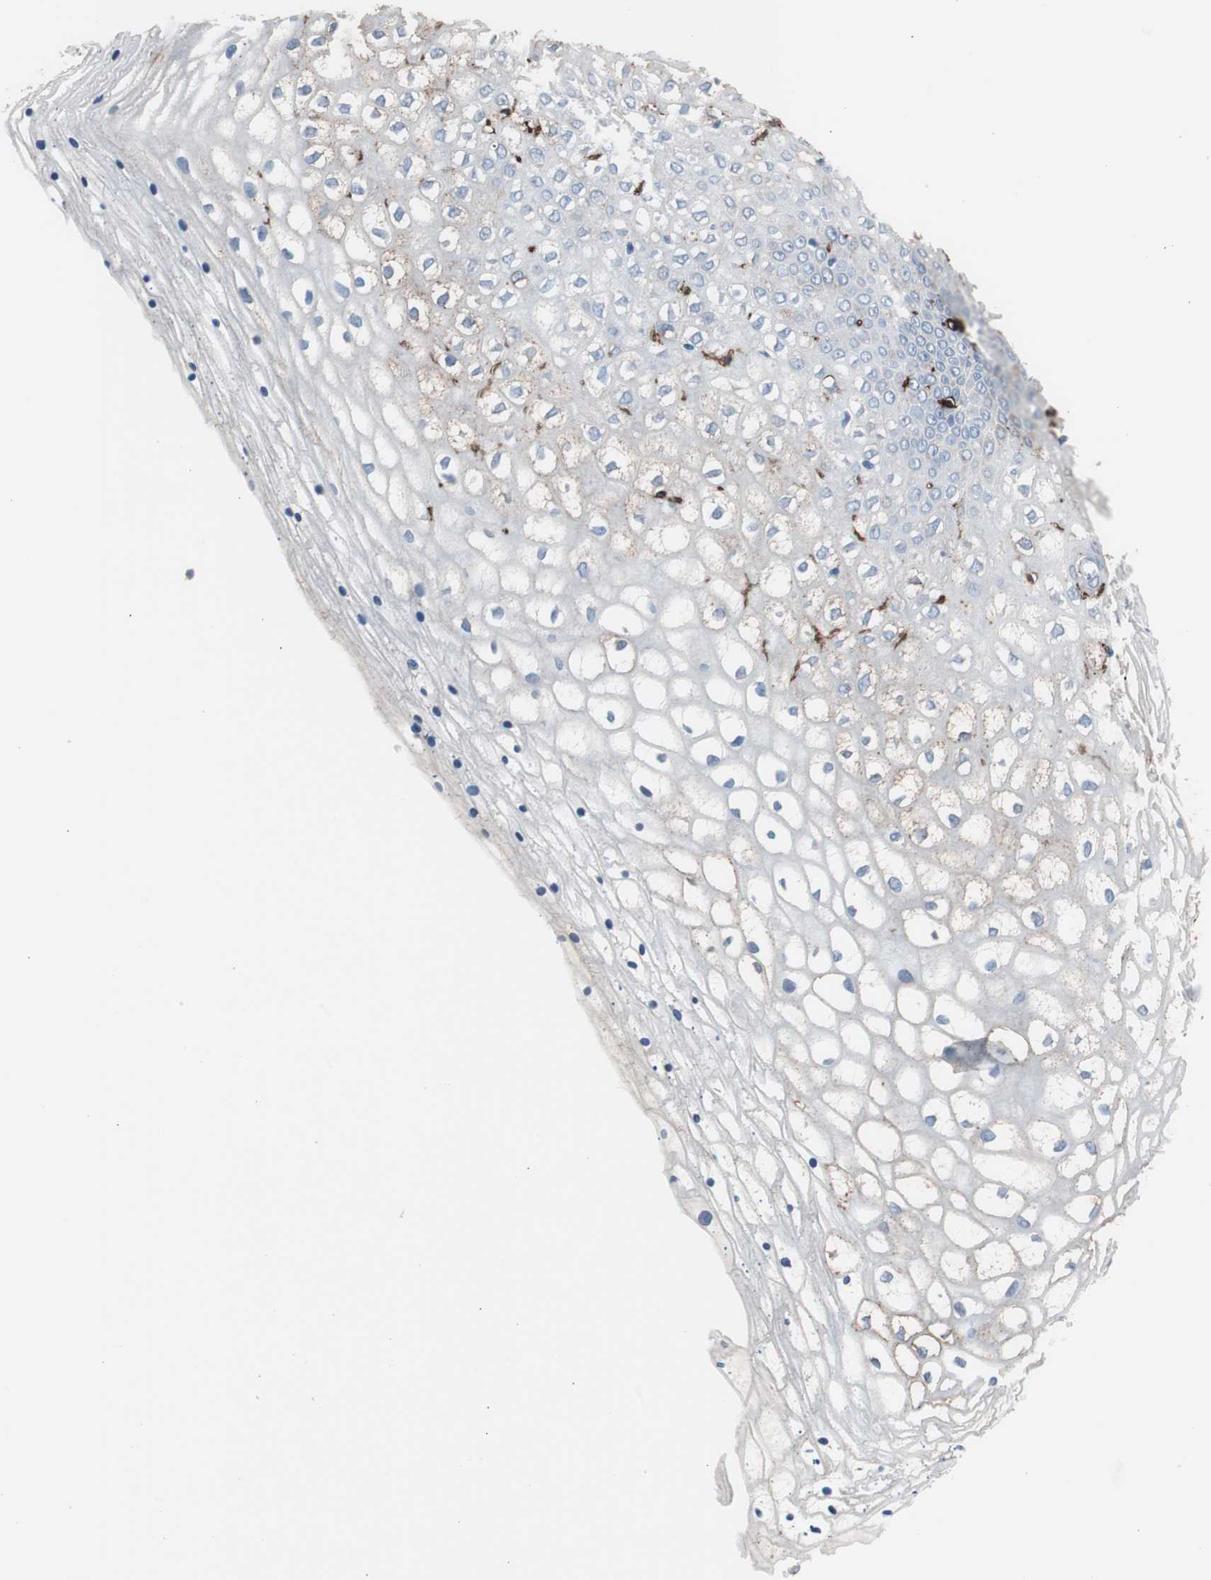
{"staining": {"intensity": "weak", "quantity": "25%-75%", "location": "cytoplasmic/membranous"}, "tissue": "vagina", "cell_type": "Squamous epithelial cells", "image_type": "normal", "snomed": [{"axis": "morphology", "description": "Normal tissue, NOS"}, {"axis": "topography", "description": "Soft tissue"}, {"axis": "topography", "description": "Vagina"}], "caption": "Weak cytoplasmic/membranous protein staining is seen in about 25%-75% of squamous epithelial cells in vagina.", "gene": "FCGR2B", "patient": {"sex": "female", "age": 61}}